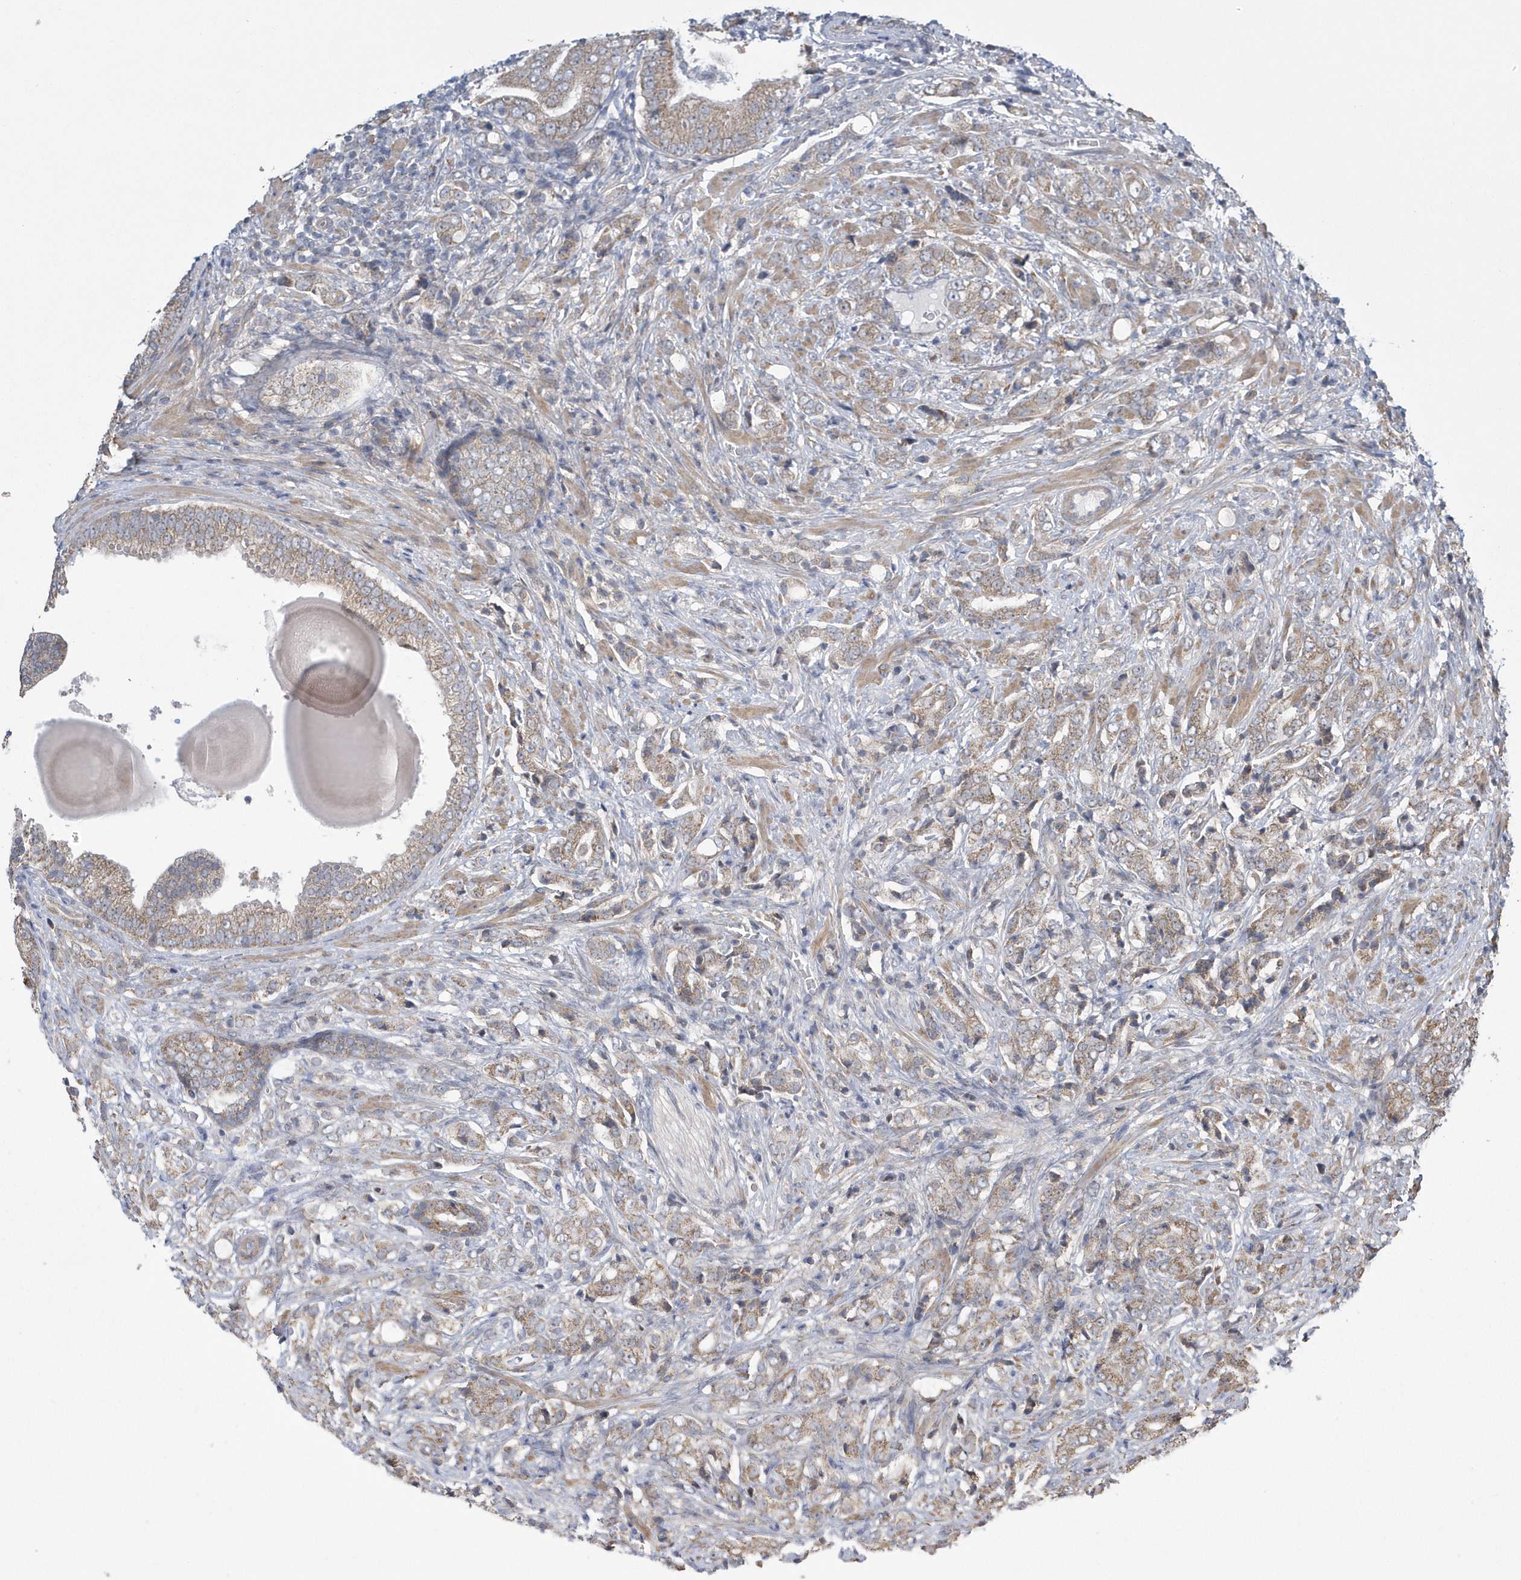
{"staining": {"intensity": "weak", "quantity": ">75%", "location": "cytoplasmic/membranous"}, "tissue": "prostate cancer", "cell_type": "Tumor cells", "image_type": "cancer", "snomed": [{"axis": "morphology", "description": "Adenocarcinoma, High grade"}, {"axis": "topography", "description": "Prostate"}], "caption": "Protein expression analysis of adenocarcinoma (high-grade) (prostate) shows weak cytoplasmic/membranous expression in about >75% of tumor cells.", "gene": "SLX9", "patient": {"sex": "male", "age": 57}}